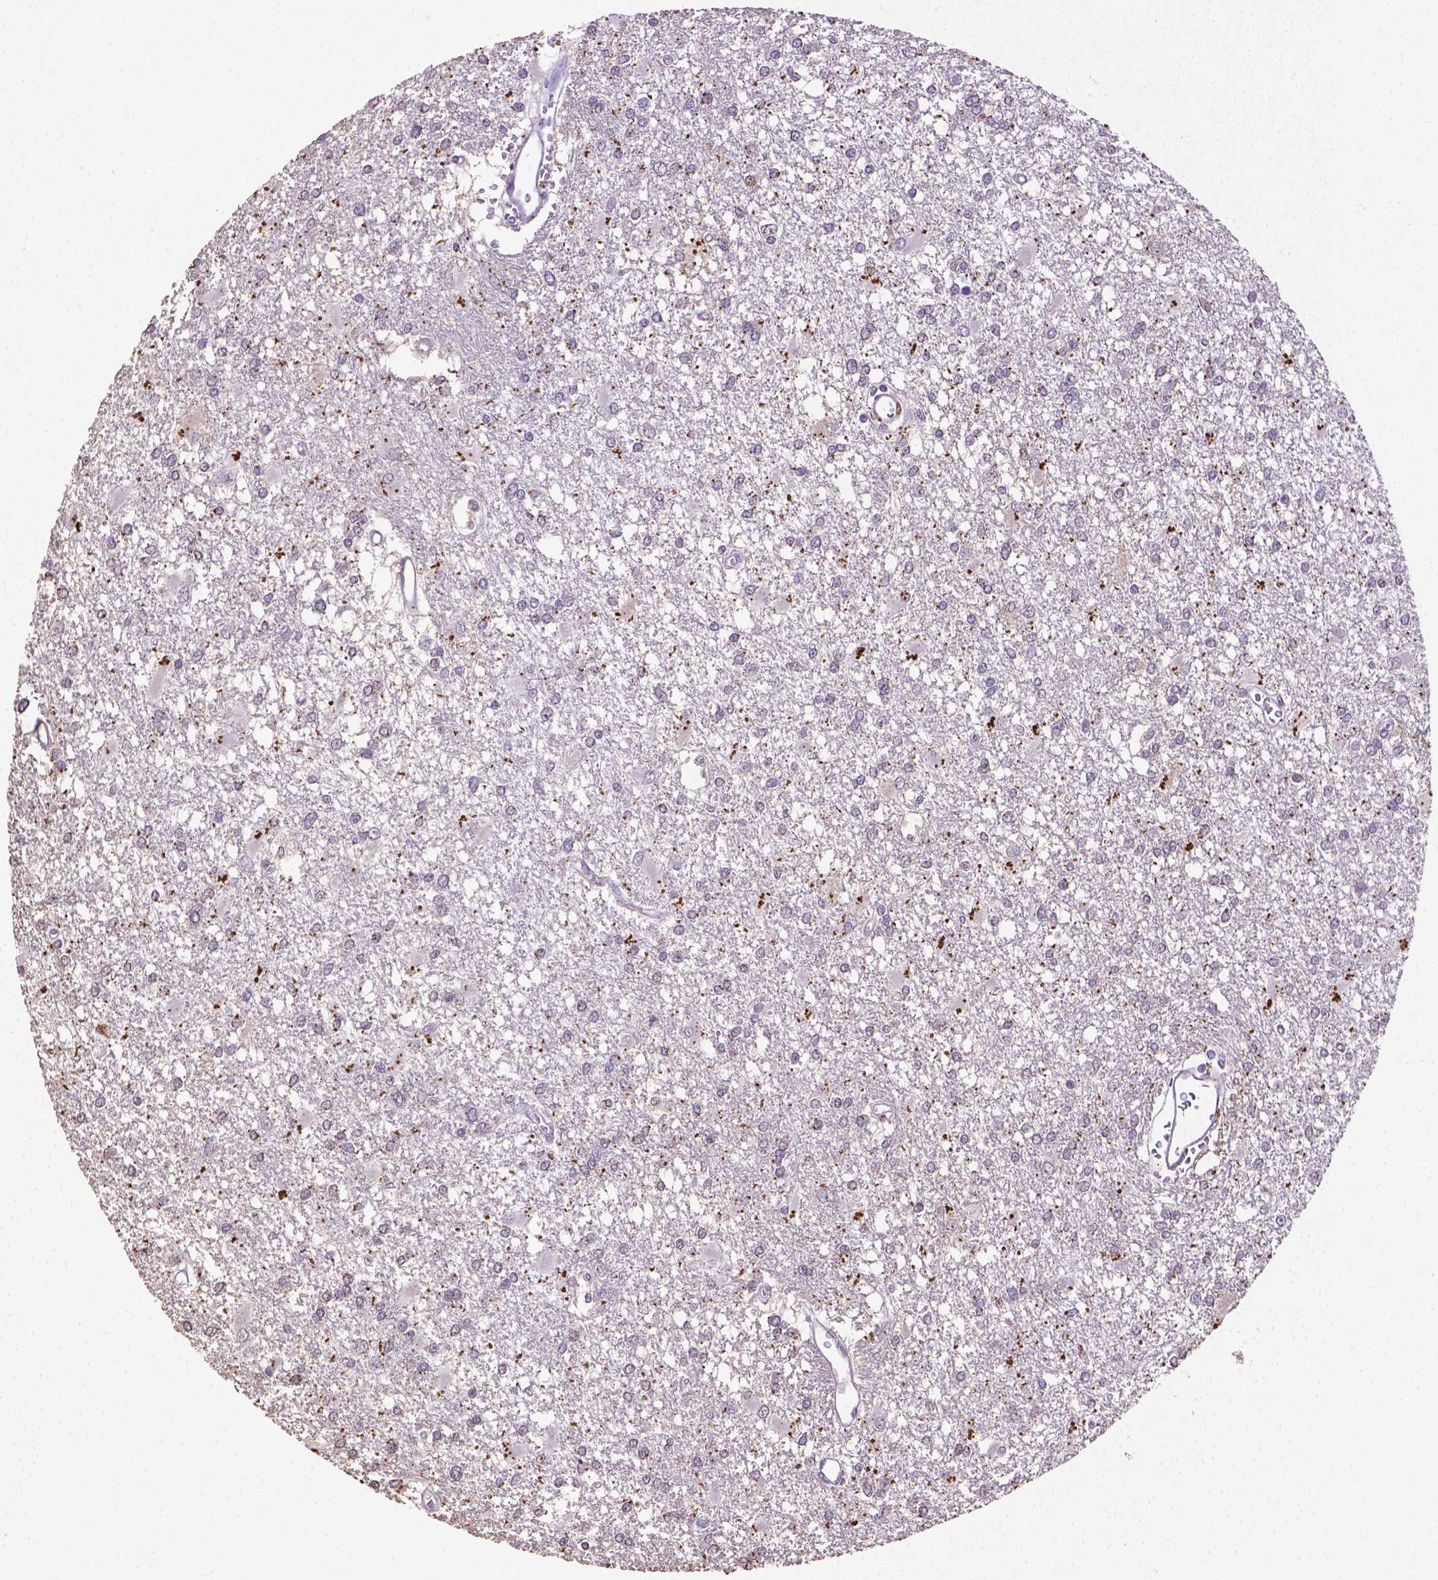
{"staining": {"intensity": "negative", "quantity": "none", "location": "none"}, "tissue": "glioma", "cell_type": "Tumor cells", "image_type": "cancer", "snomed": [{"axis": "morphology", "description": "Glioma, malignant, High grade"}, {"axis": "topography", "description": "Cerebral cortex"}], "caption": "IHC image of glioma stained for a protein (brown), which reveals no staining in tumor cells.", "gene": "CDKN1A", "patient": {"sex": "male", "age": 79}}